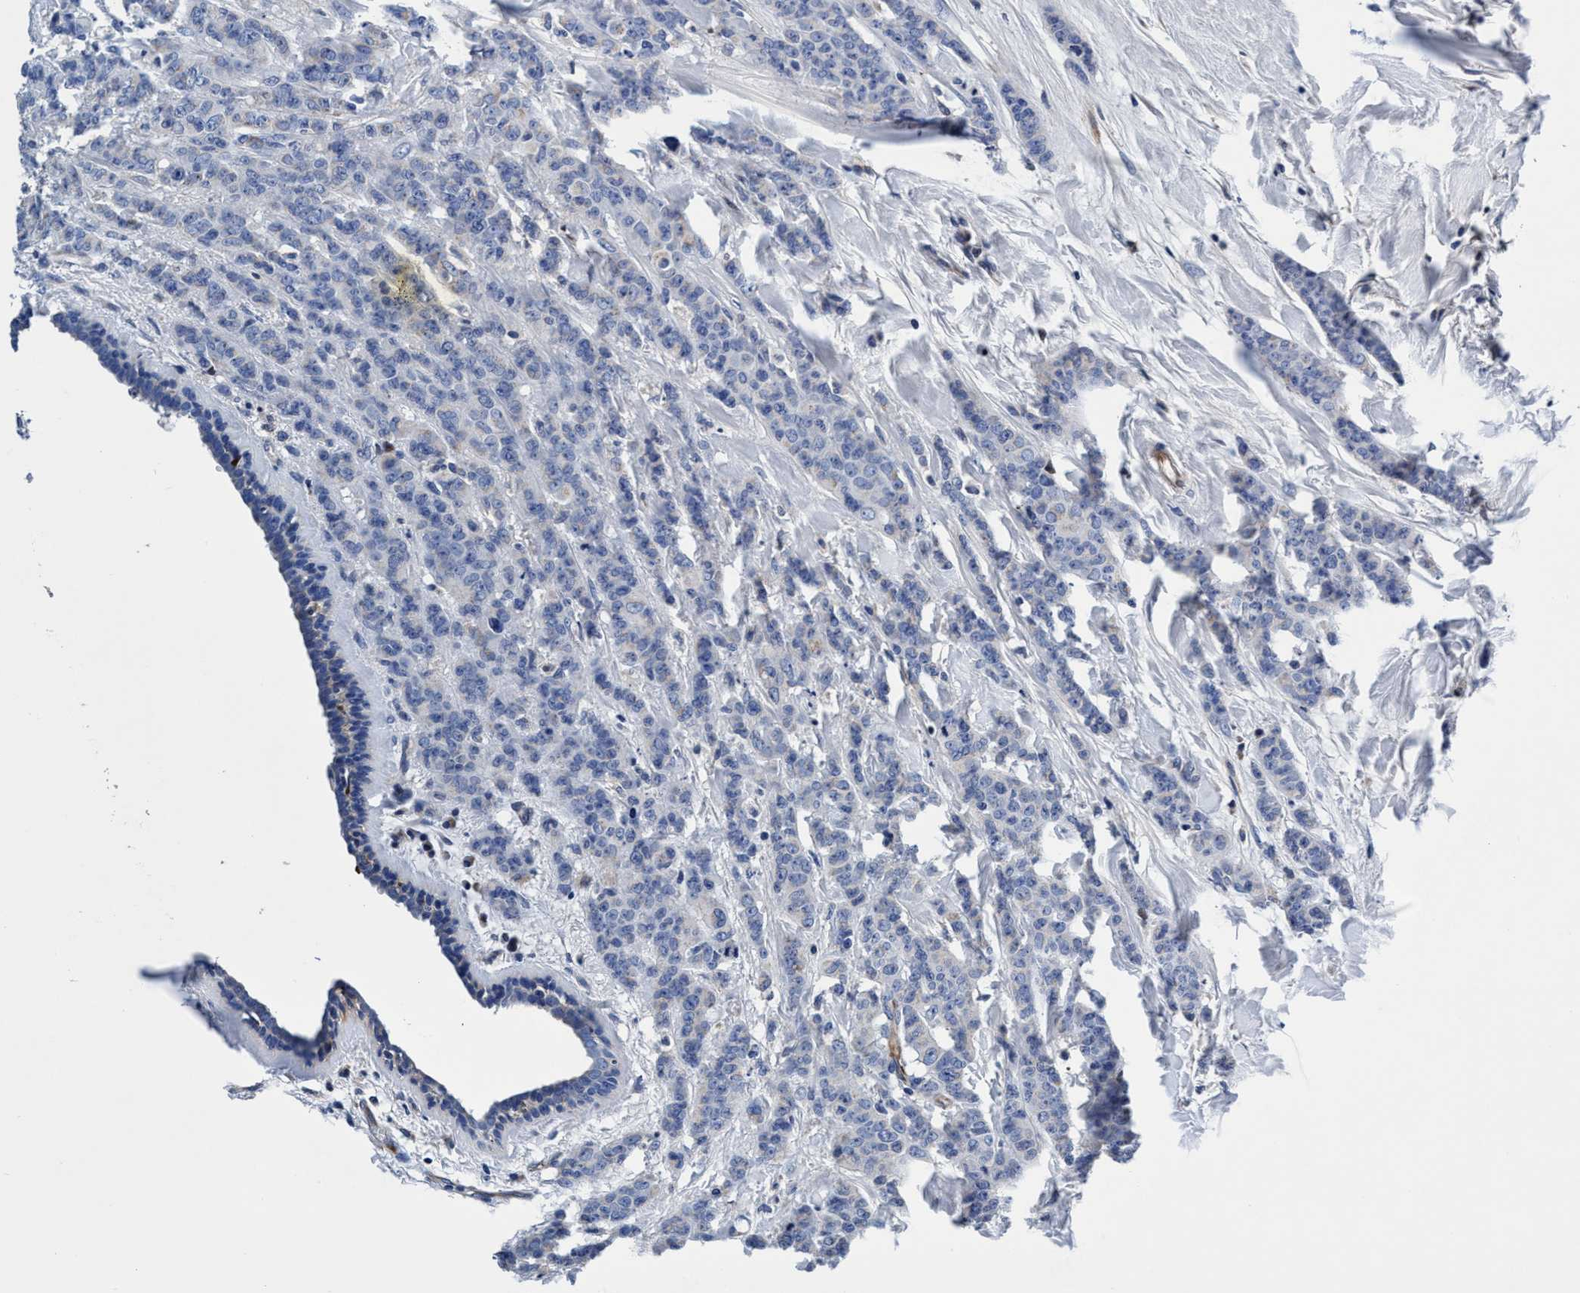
{"staining": {"intensity": "negative", "quantity": "none", "location": "none"}, "tissue": "breast cancer", "cell_type": "Tumor cells", "image_type": "cancer", "snomed": [{"axis": "morphology", "description": "Normal tissue, NOS"}, {"axis": "morphology", "description": "Duct carcinoma"}, {"axis": "topography", "description": "Breast"}], "caption": "High power microscopy image of an immunohistochemistry histopathology image of intraductal carcinoma (breast), revealing no significant positivity in tumor cells.", "gene": "UBALD2", "patient": {"sex": "female", "age": 40}}